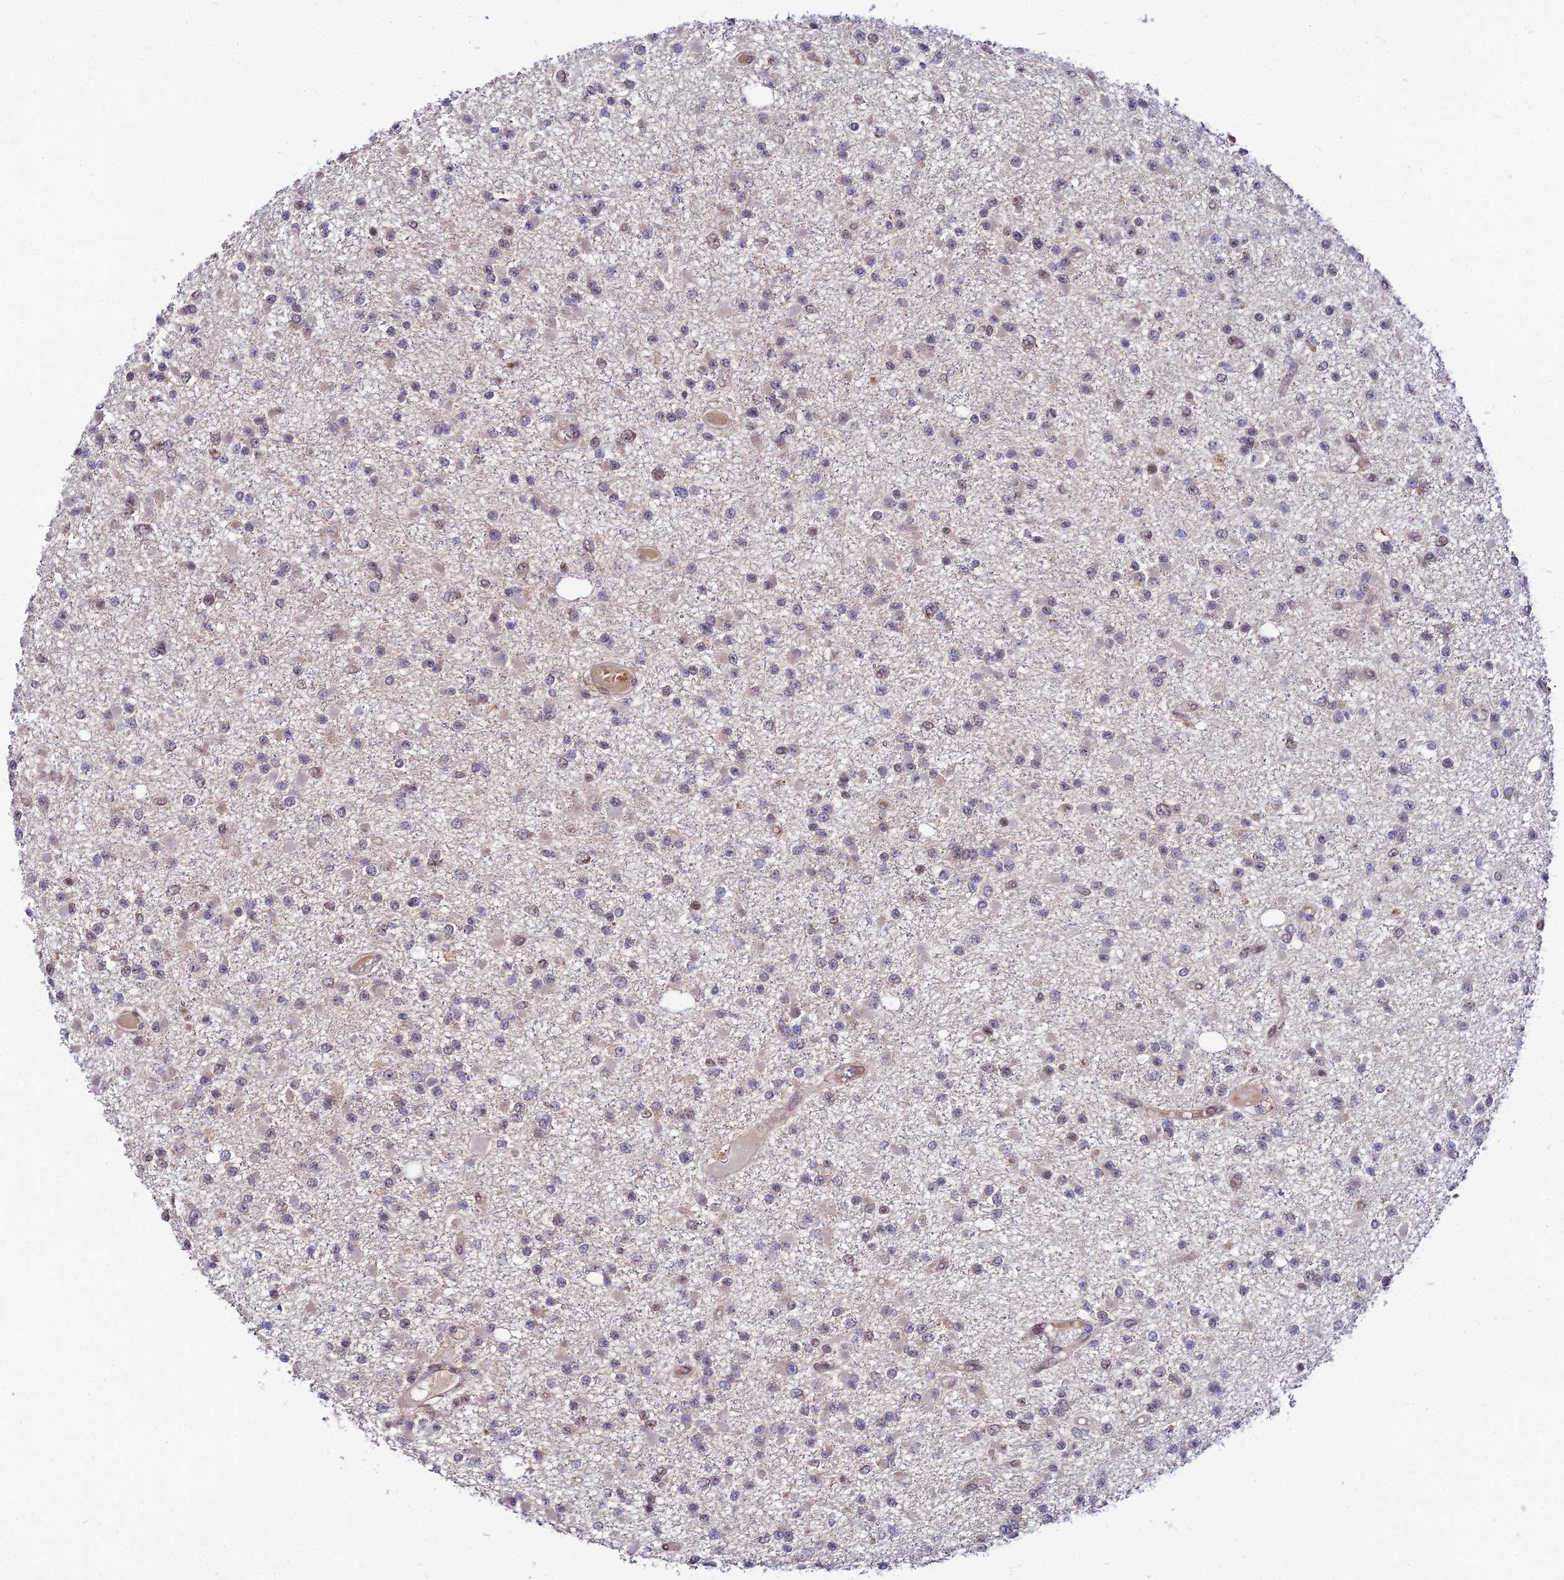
{"staining": {"intensity": "negative", "quantity": "none", "location": "none"}, "tissue": "glioma", "cell_type": "Tumor cells", "image_type": "cancer", "snomed": [{"axis": "morphology", "description": "Glioma, malignant, Low grade"}, {"axis": "topography", "description": "Brain"}], "caption": "A high-resolution photomicrograph shows immunohistochemistry (IHC) staining of glioma, which demonstrates no significant expression in tumor cells.", "gene": "CIB3", "patient": {"sex": "female", "age": 22}}